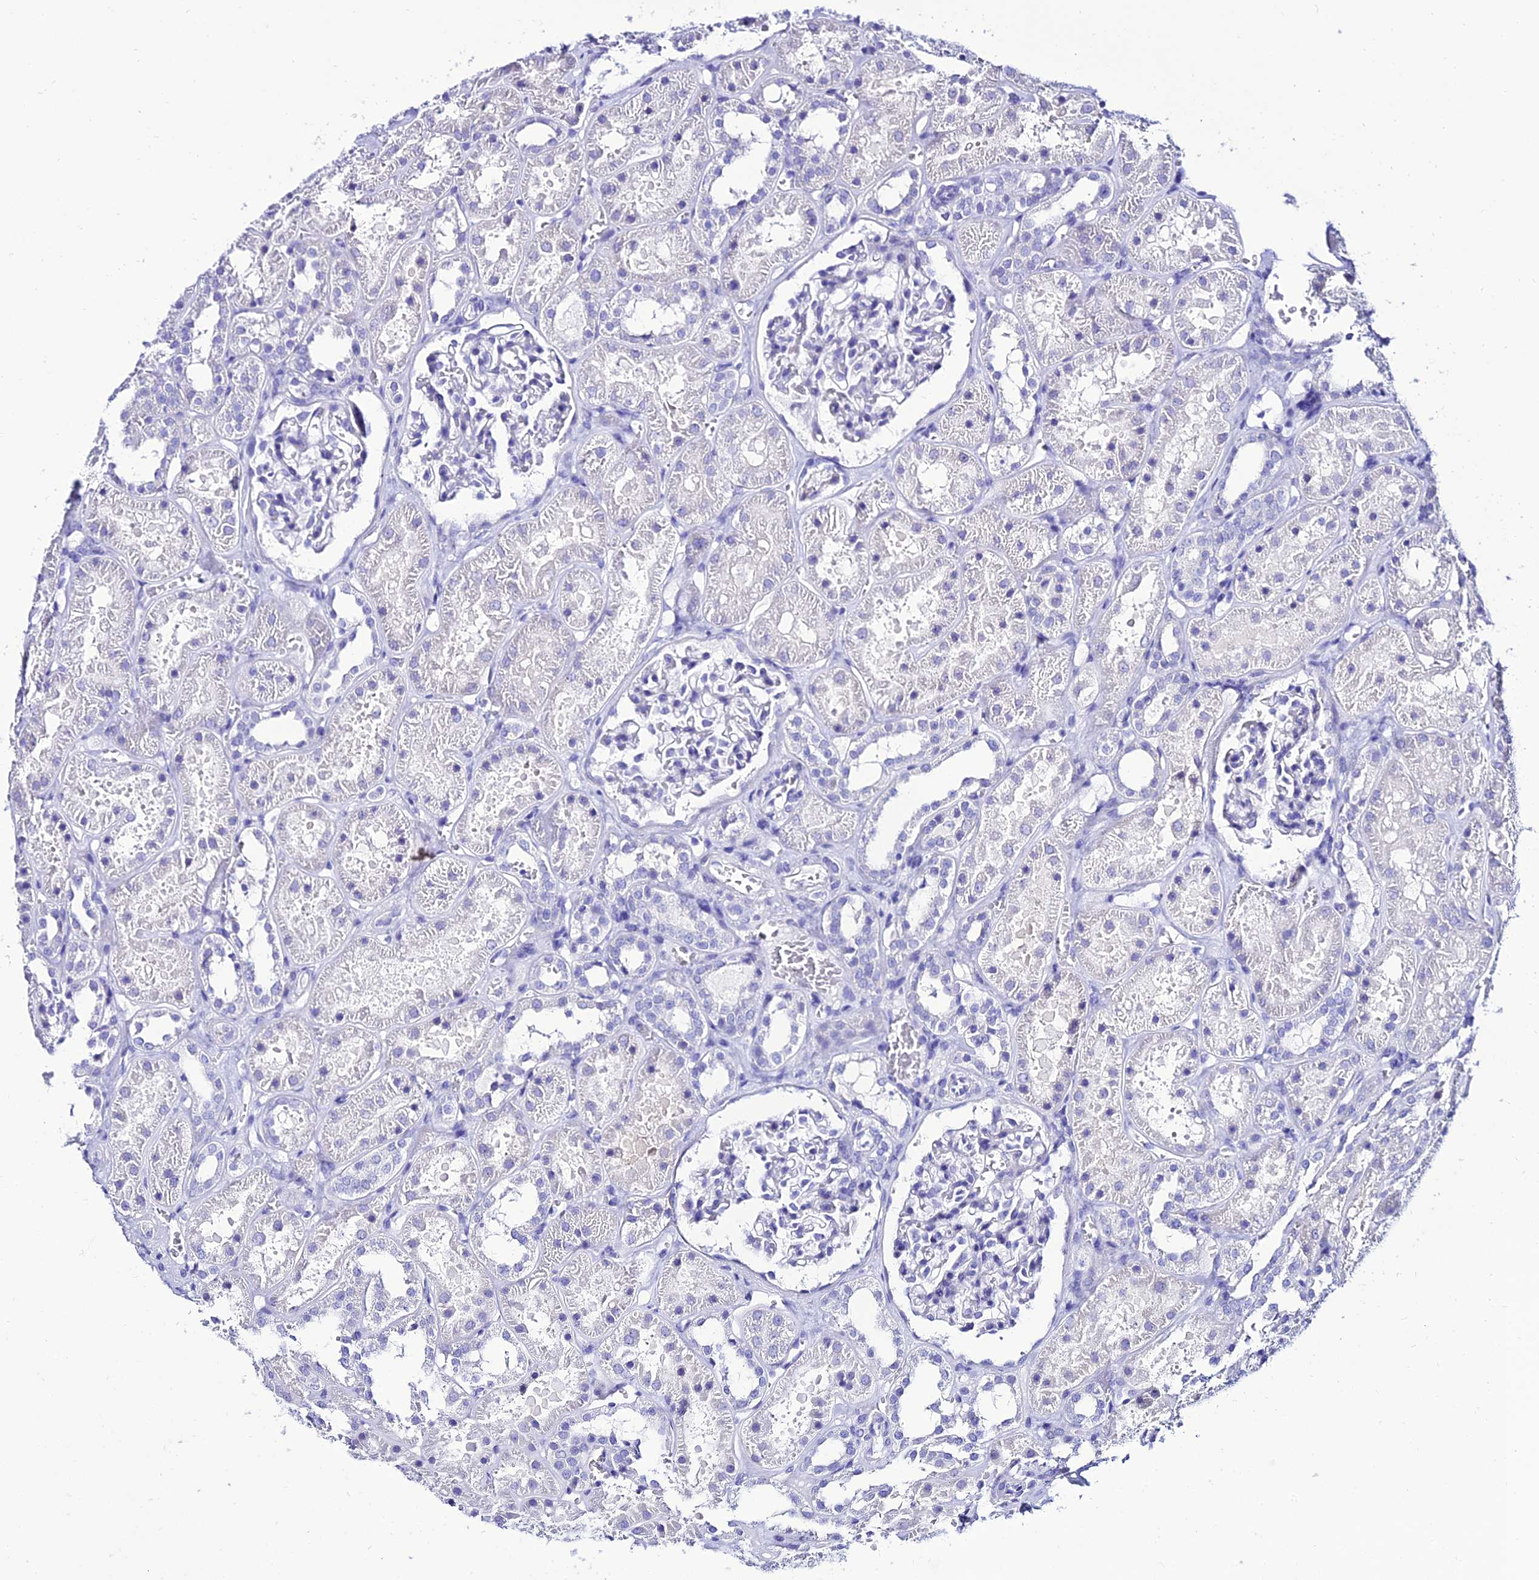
{"staining": {"intensity": "negative", "quantity": "none", "location": "none"}, "tissue": "kidney", "cell_type": "Cells in glomeruli", "image_type": "normal", "snomed": [{"axis": "morphology", "description": "Normal tissue, NOS"}, {"axis": "topography", "description": "Kidney"}], "caption": "Immunohistochemical staining of unremarkable kidney reveals no significant positivity in cells in glomeruli.", "gene": "OR4D5", "patient": {"sex": "female", "age": 41}}